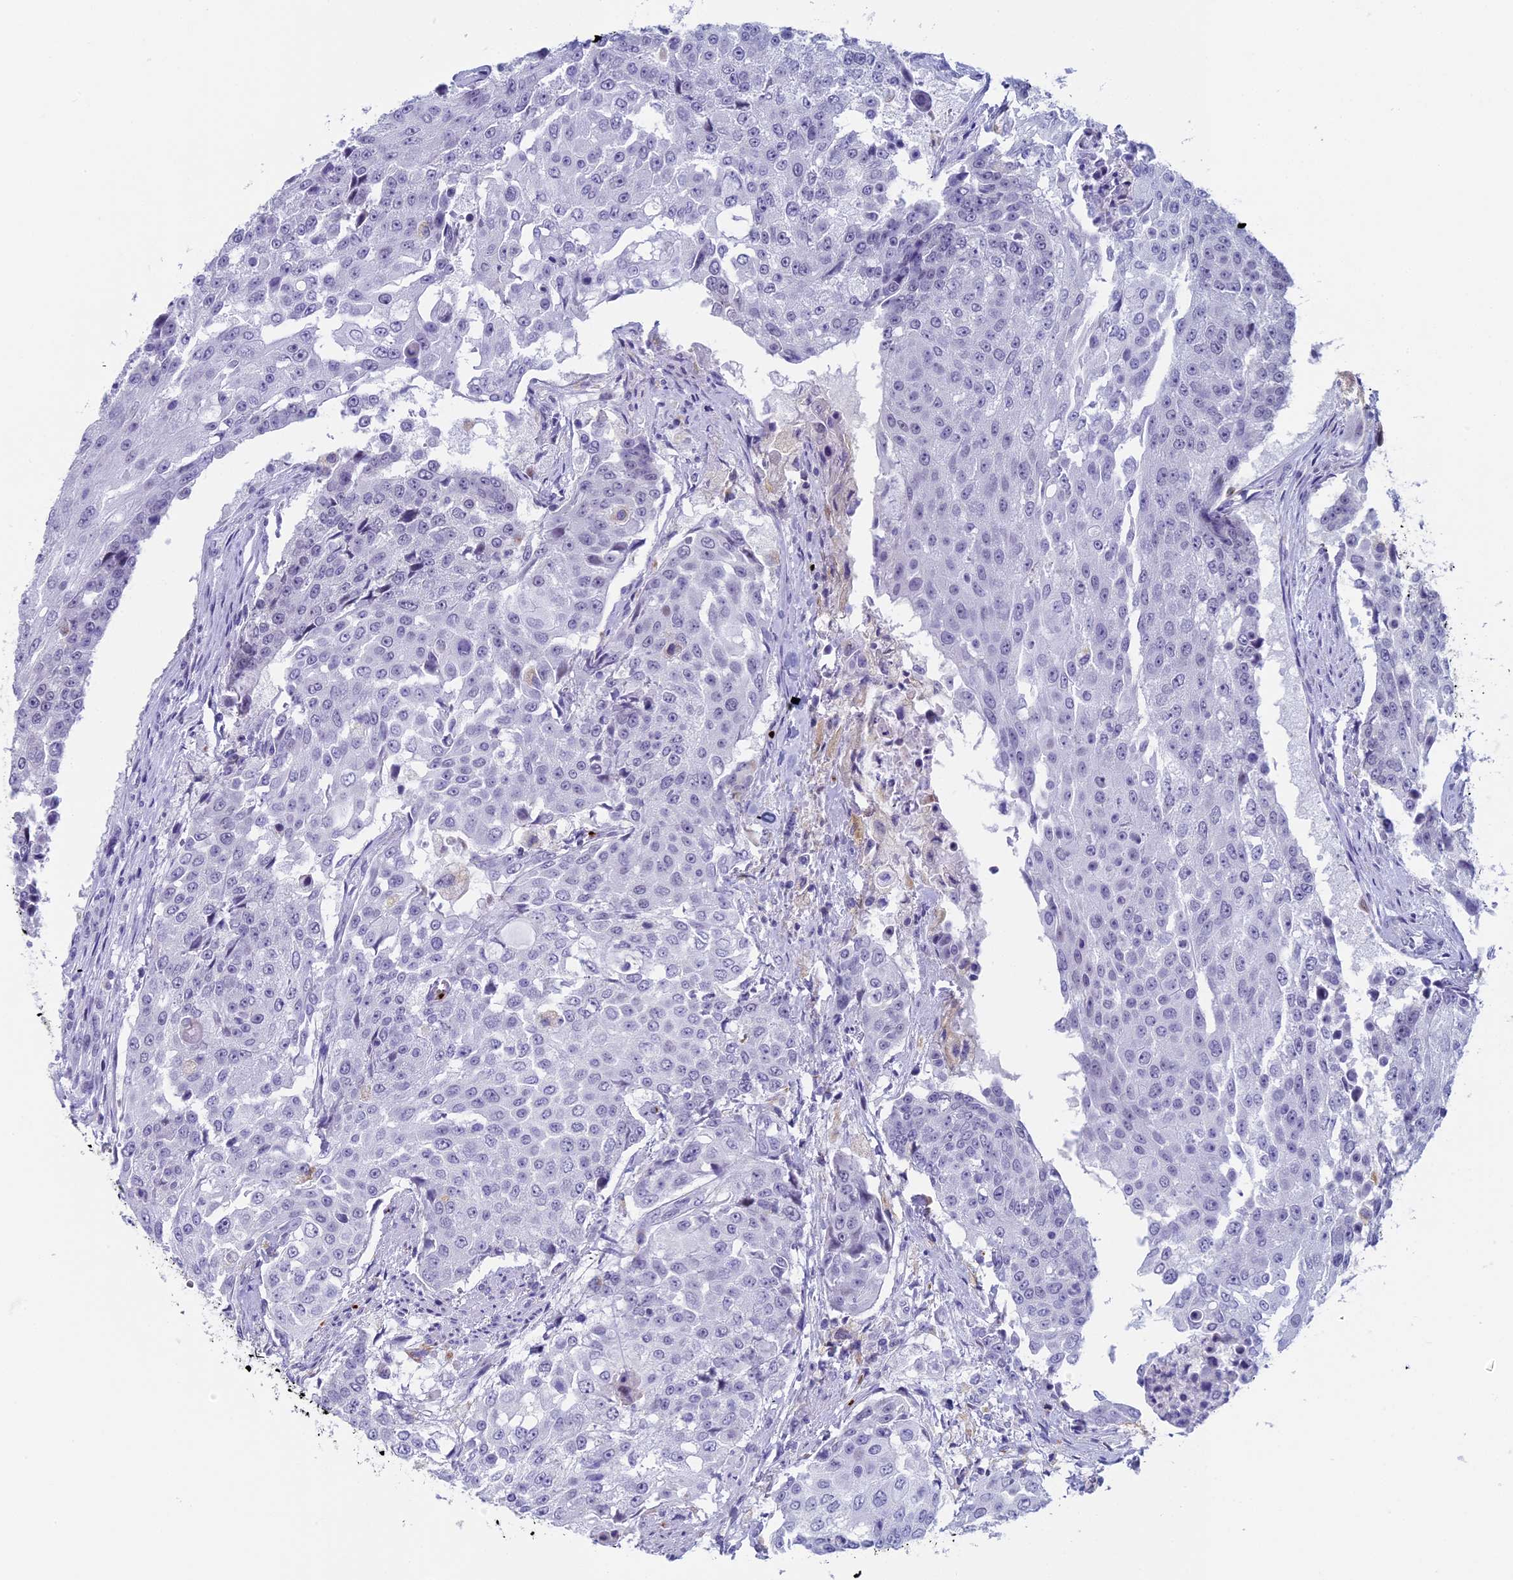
{"staining": {"intensity": "negative", "quantity": "none", "location": "none"}, "tissue": "urothelial cancer", "cell_type": "Tumor cells", "image_type": "cancer", "snomed": [{"axis": "morphology", "description": "Urothelial carcinoma, High grade"}, {"axis": "topography", "description": "Urinary bladder"}], "caption": "A micrograph of urothelial cancer stained for a protein reveals no brown staining in tumor cells. (DAB (3,3'-diaminobenzidine) IHC visualized using brightfield microscopy, high magnification).", "gene": "AIFM2", "patient": {"sex": "female", "age": 63}}